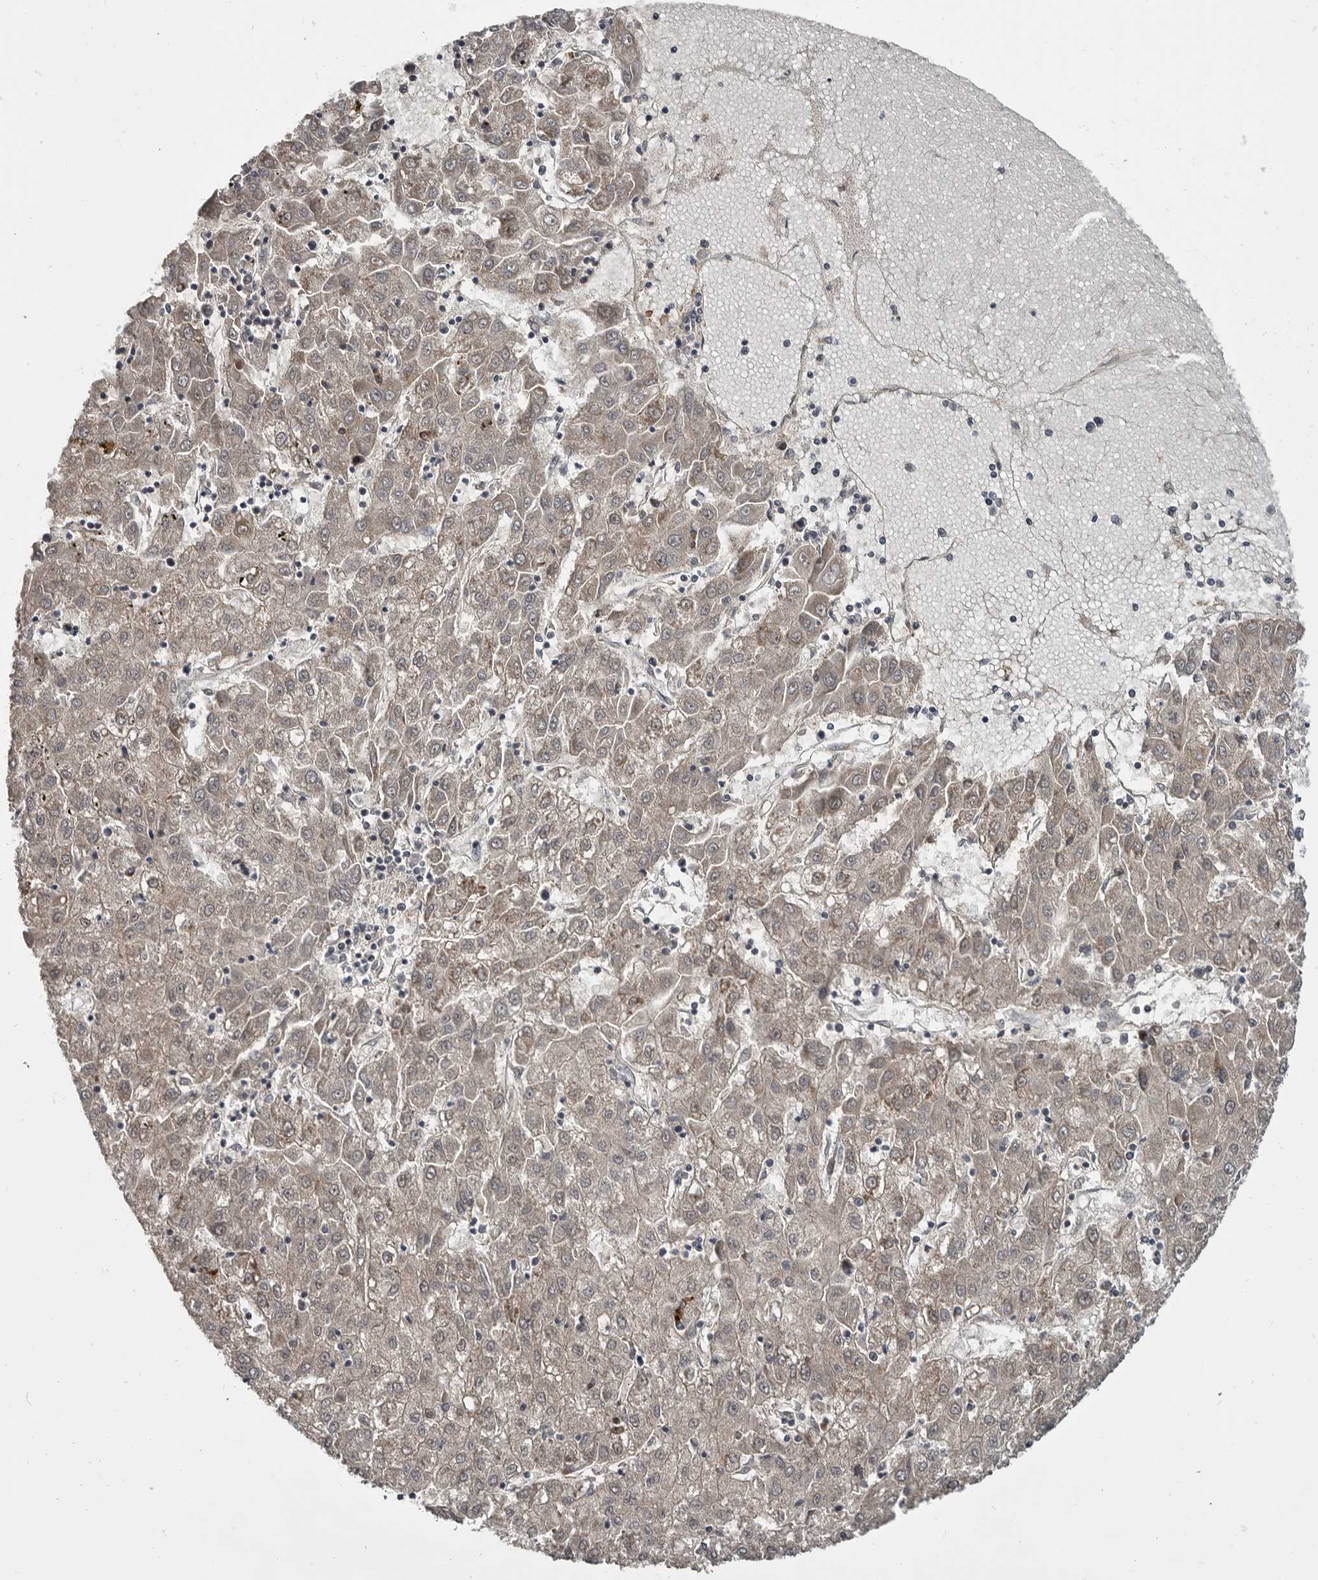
{"staining": {"intensity": "negative", "quantity": "none", "location": "none"}, "tissue": "liver cancer", "cell_type": "Tumor cells", "image_type": "cancer", "snomed": [{"axis": "morphology", "description": "Carcinoma, Hepatocellular, NOS"}, {"axis": "topography", "description": "Liver"}], "caption": "The histopathology image shows no significant expression in tumor cells of liver hepatocellular carcinoma.", "gene": "ZNF277", "patient": {"sex": "male", "age": 72}}